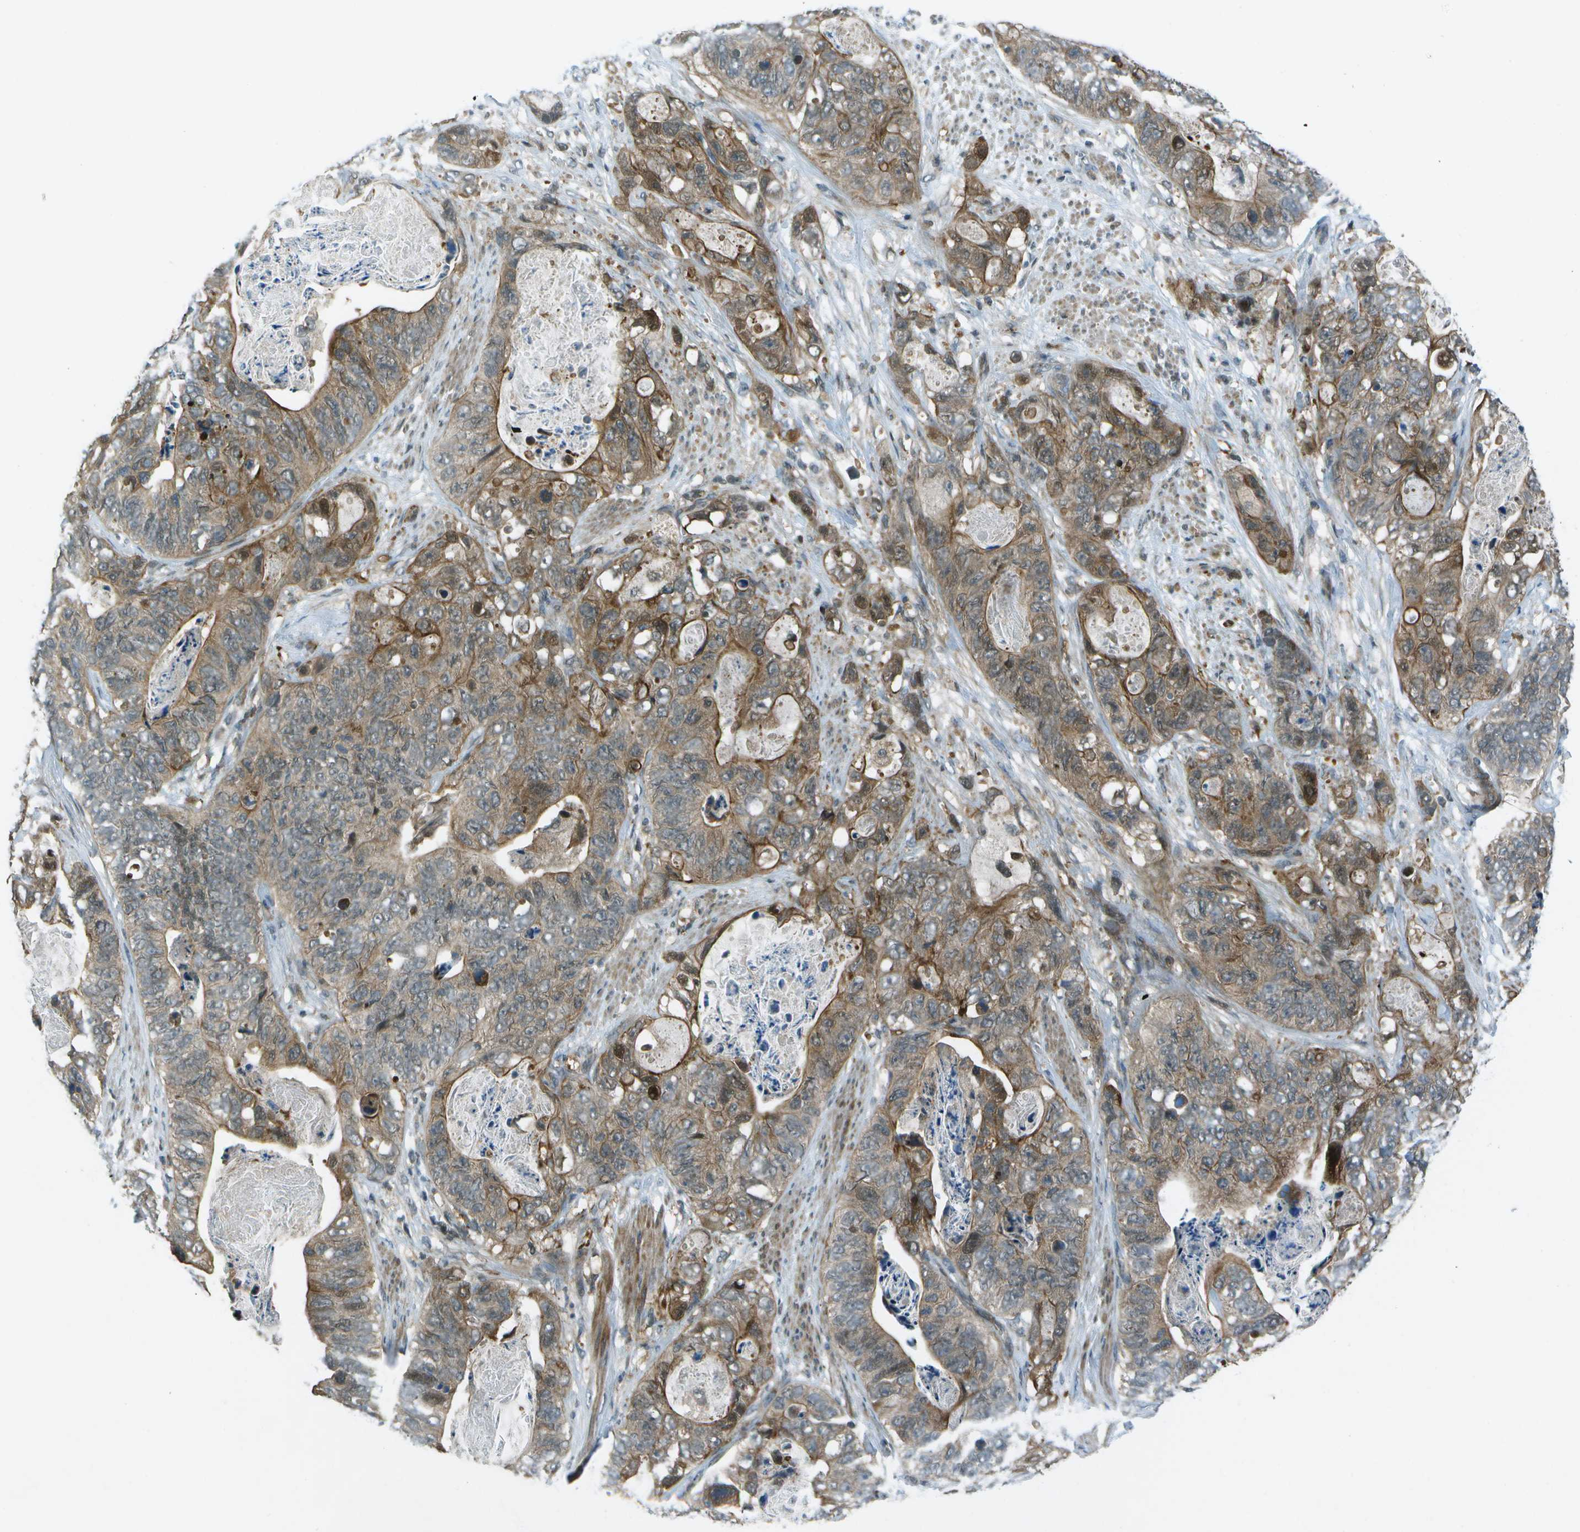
{"staining": {"intensity": "moderate", "quantity": ">75%", "location": "cytoplasmic/membranous"}, "tissue": "stomach cancer", "cell_type": "Tumor cells", "image_type": "cancer", "snomed": [{"axis": "morphology", "description": "Adenocarcinoma, NOS"}, {"axis": "topography", "description": "Stomach"}], "caption": "Moderate cytoplasmic/membranous positivity is identified in approximately >75% of tumor cells in stomach cancer.", "gene": "TMEM19", "patient": {"sex": "female", "age": 89}}